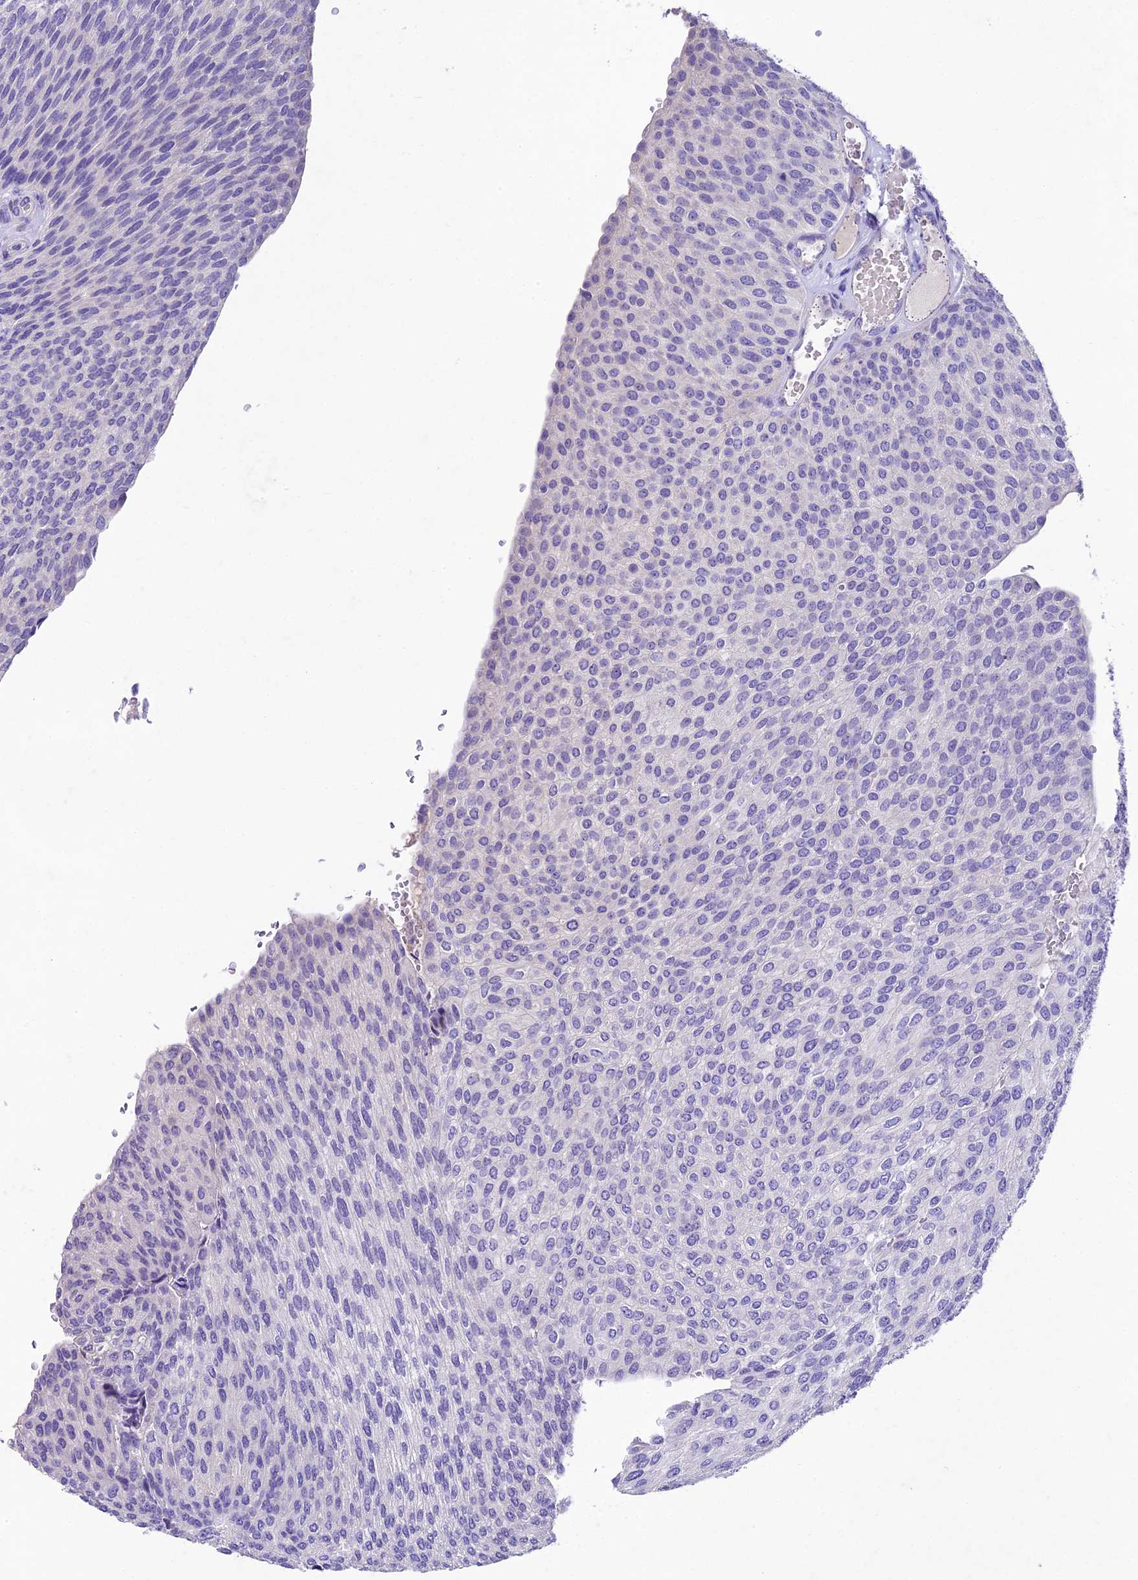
{"staining": {"intensity": "negative", "quantity": "none", "location": "none"}, "tissue": "urothelial cancer", "cell_type": "Tumor cells", "image_type": "cancer", "snomed": [{"axis": "morphology", "description": "Urothelial carcinoma, High grade"}, {"axis": "topography", "description": "Urinary bladder"}], "caption": "DAB (3,3'-diaminobenzidine) immunohistochemical staining of human urothelial cancer reveals no significant expression in tumor cells.", "gene": "IFT140", "patient": {"sex": "female", "age": 79}}